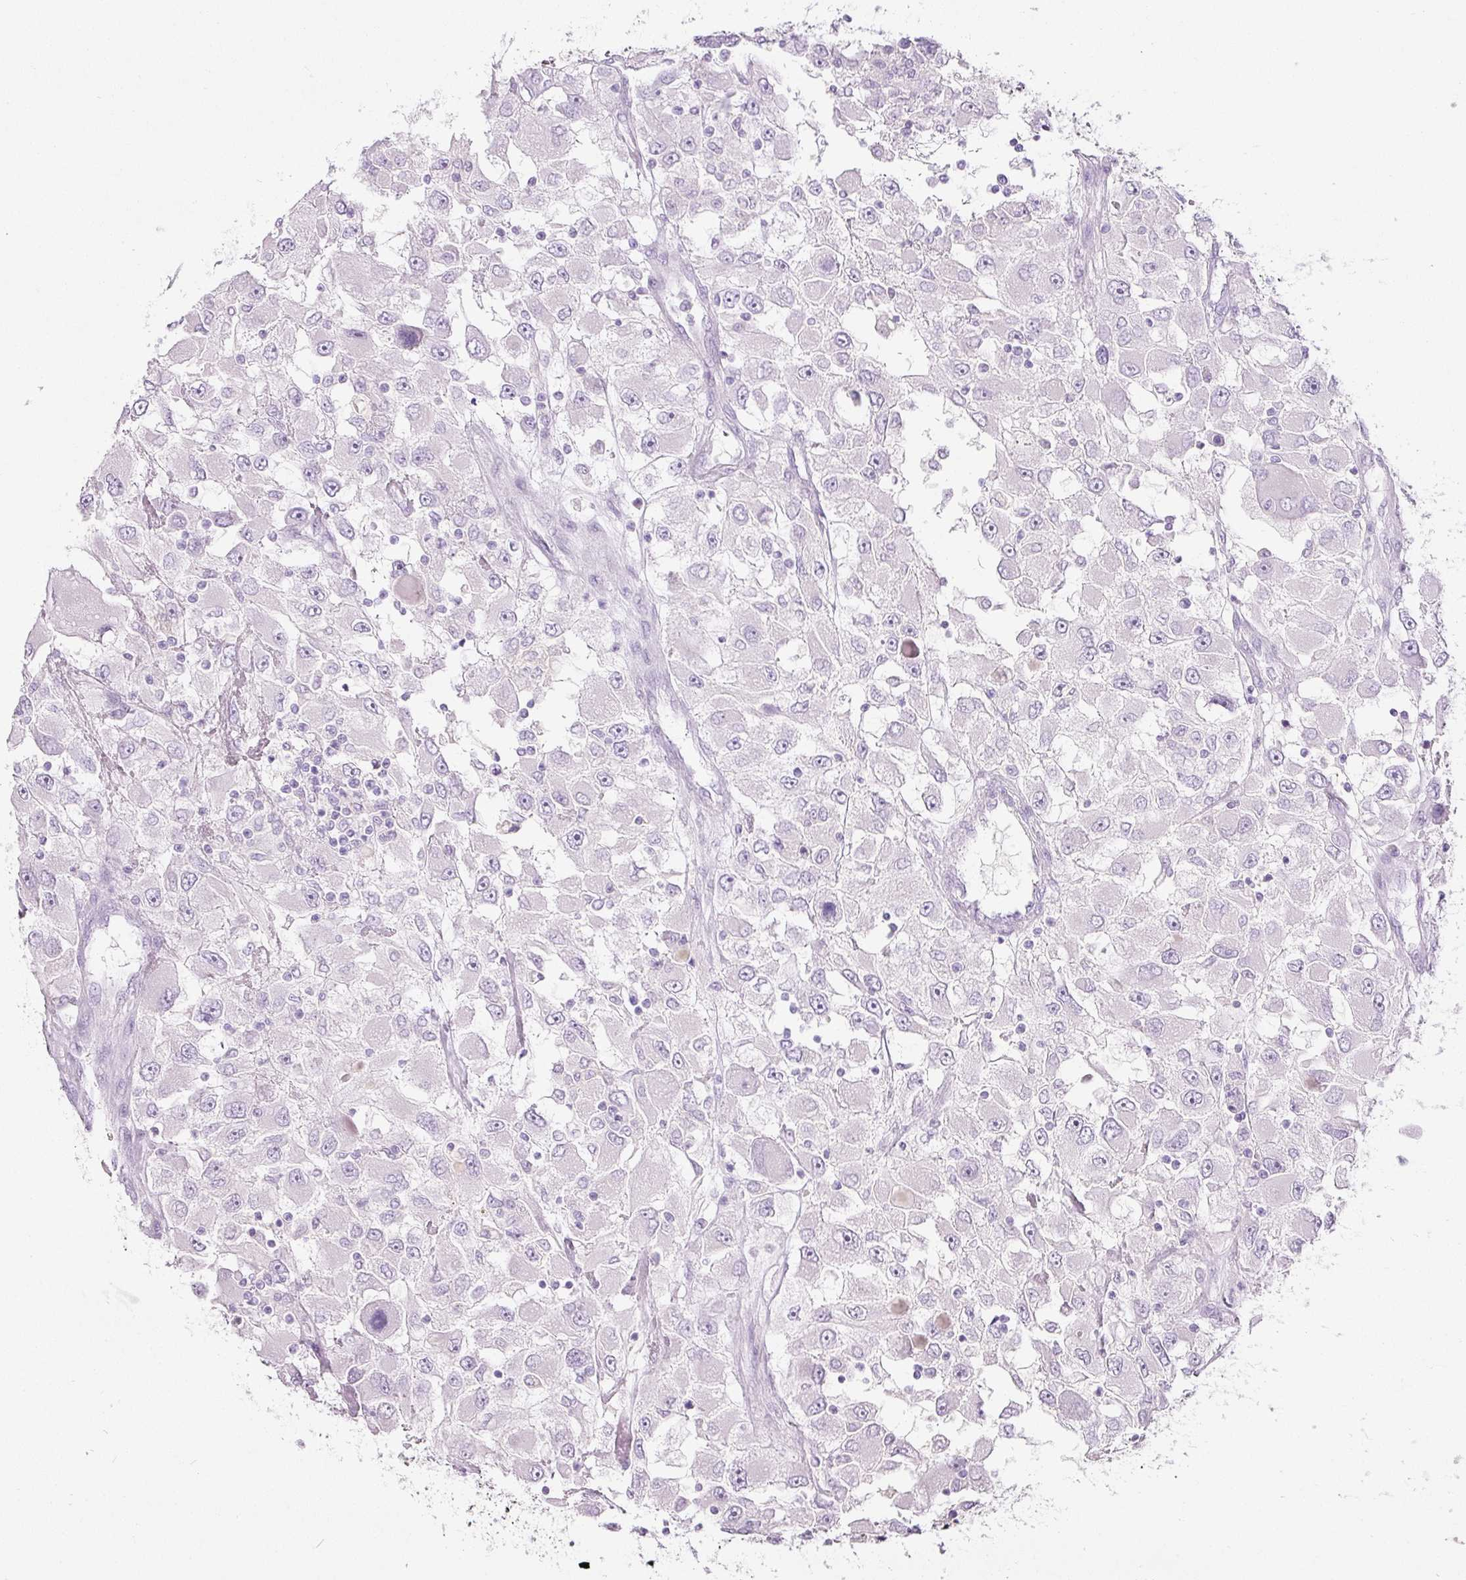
{"staining": {"intensity": "negative", "quantity": "none", "location": "none"}, "tissue": "renal cancer", "cell_type": "Tumor cells", "image_type": "cancer", "snomed": [{"axis": "morphology", "description": "Adenocarcinoma, NOS"}, {"axis": "topography", "description": "Kidney"}], "caption": "Protein analysis of renal cancer (adenocarcinoma) exhibits no significant positivity in tumor cells.", "gene": "DNM1", "patient": {"sex": "female", "age": 52}}